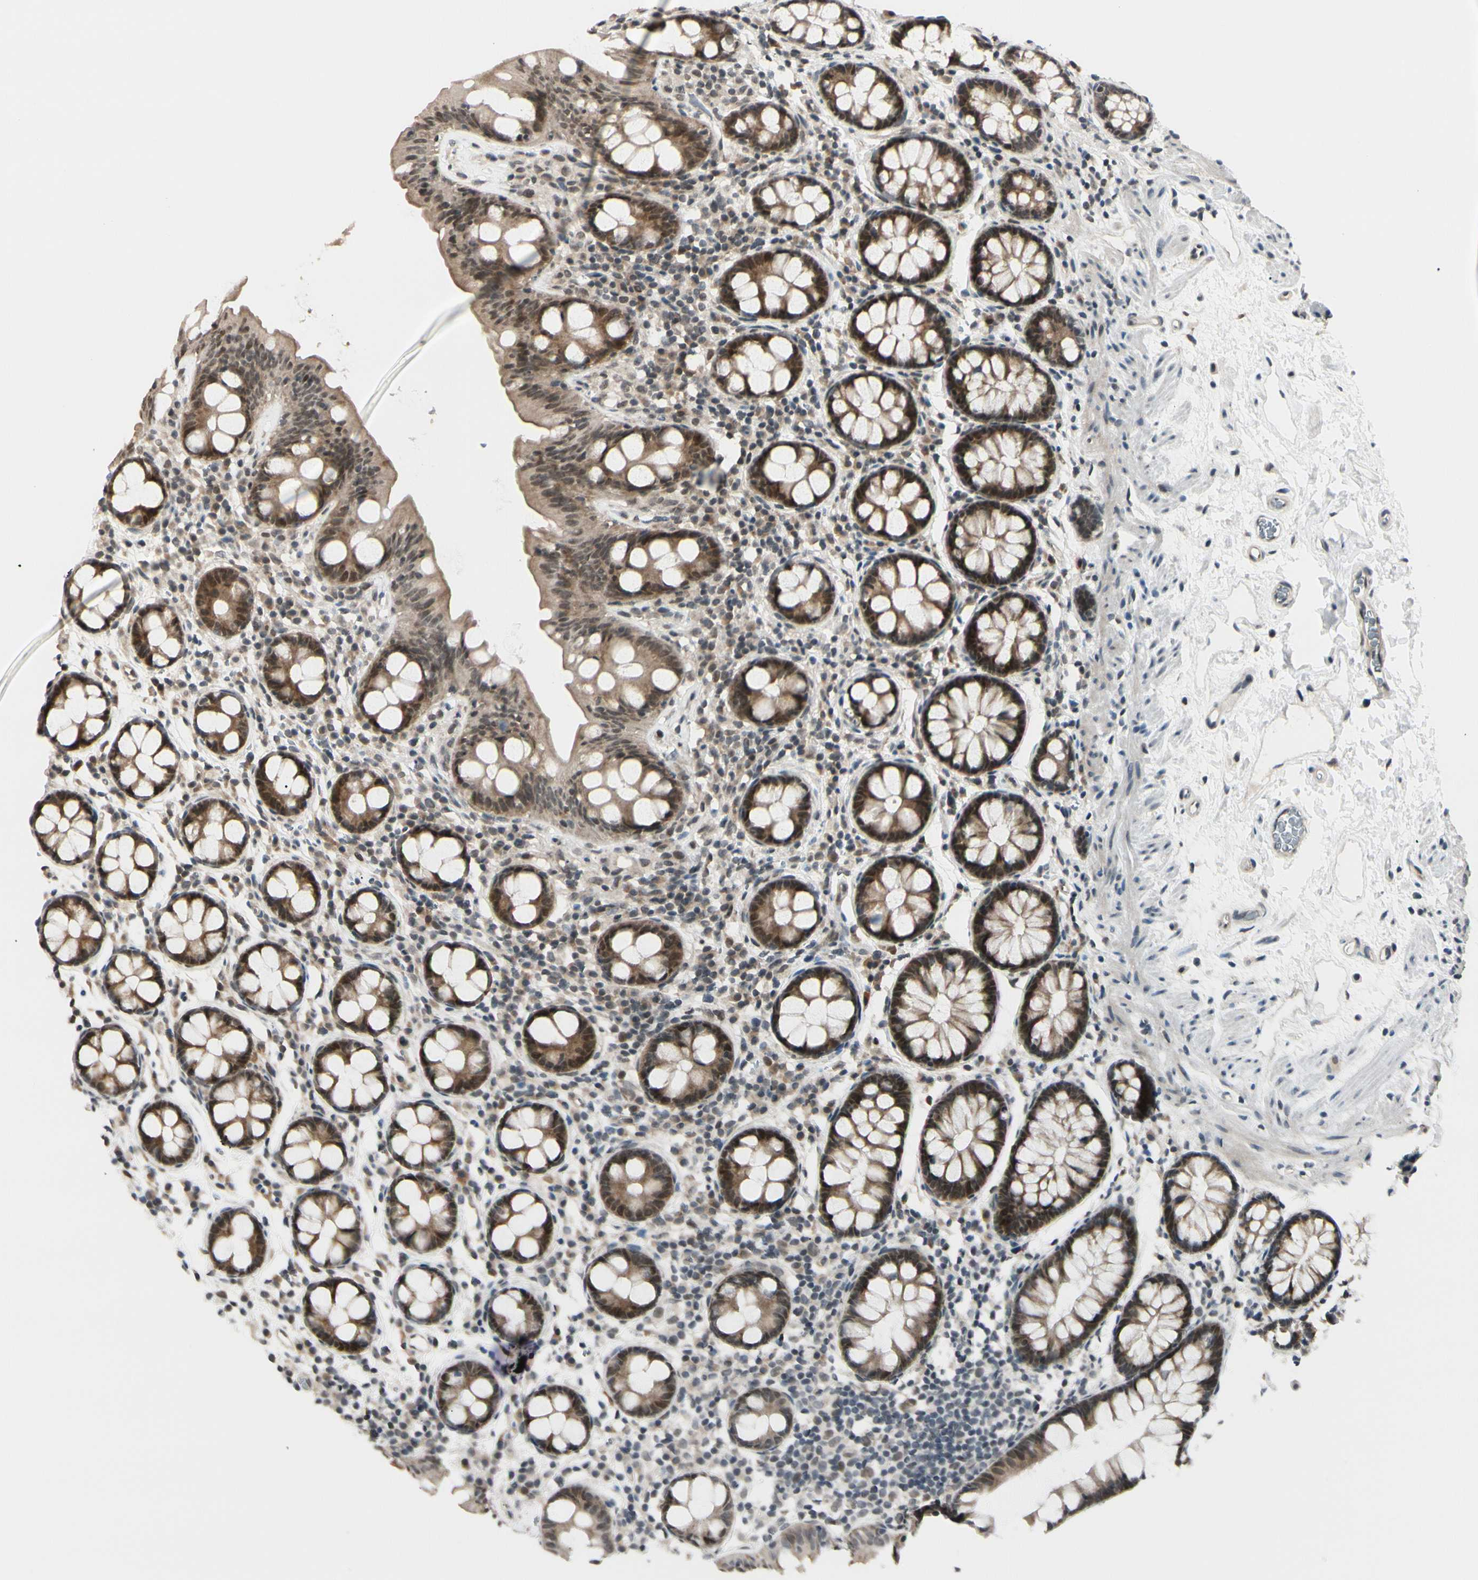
{"staining": {"intensity": "weak", "quantity": ">75%", "location": "cytoplasmic/membranous,nuclear"}, "tissue": "colon", "cell_type": "Endothelial cells", "image_type": "normal", "snomed": [{"axis": "morphology", "description": "Normal tissue, NOS"}, {"axis": "topography", "description": "Colon"}], "caption": "Normal colon displays weak cytoplasmic/membranous,nuclear expression in approximately >75% of endothelial cells (DAB = brown stain, brightfield microscopy at high magnification)..", "gene": "BRMS1", "patient": {"sex": "female", "age": 80}}